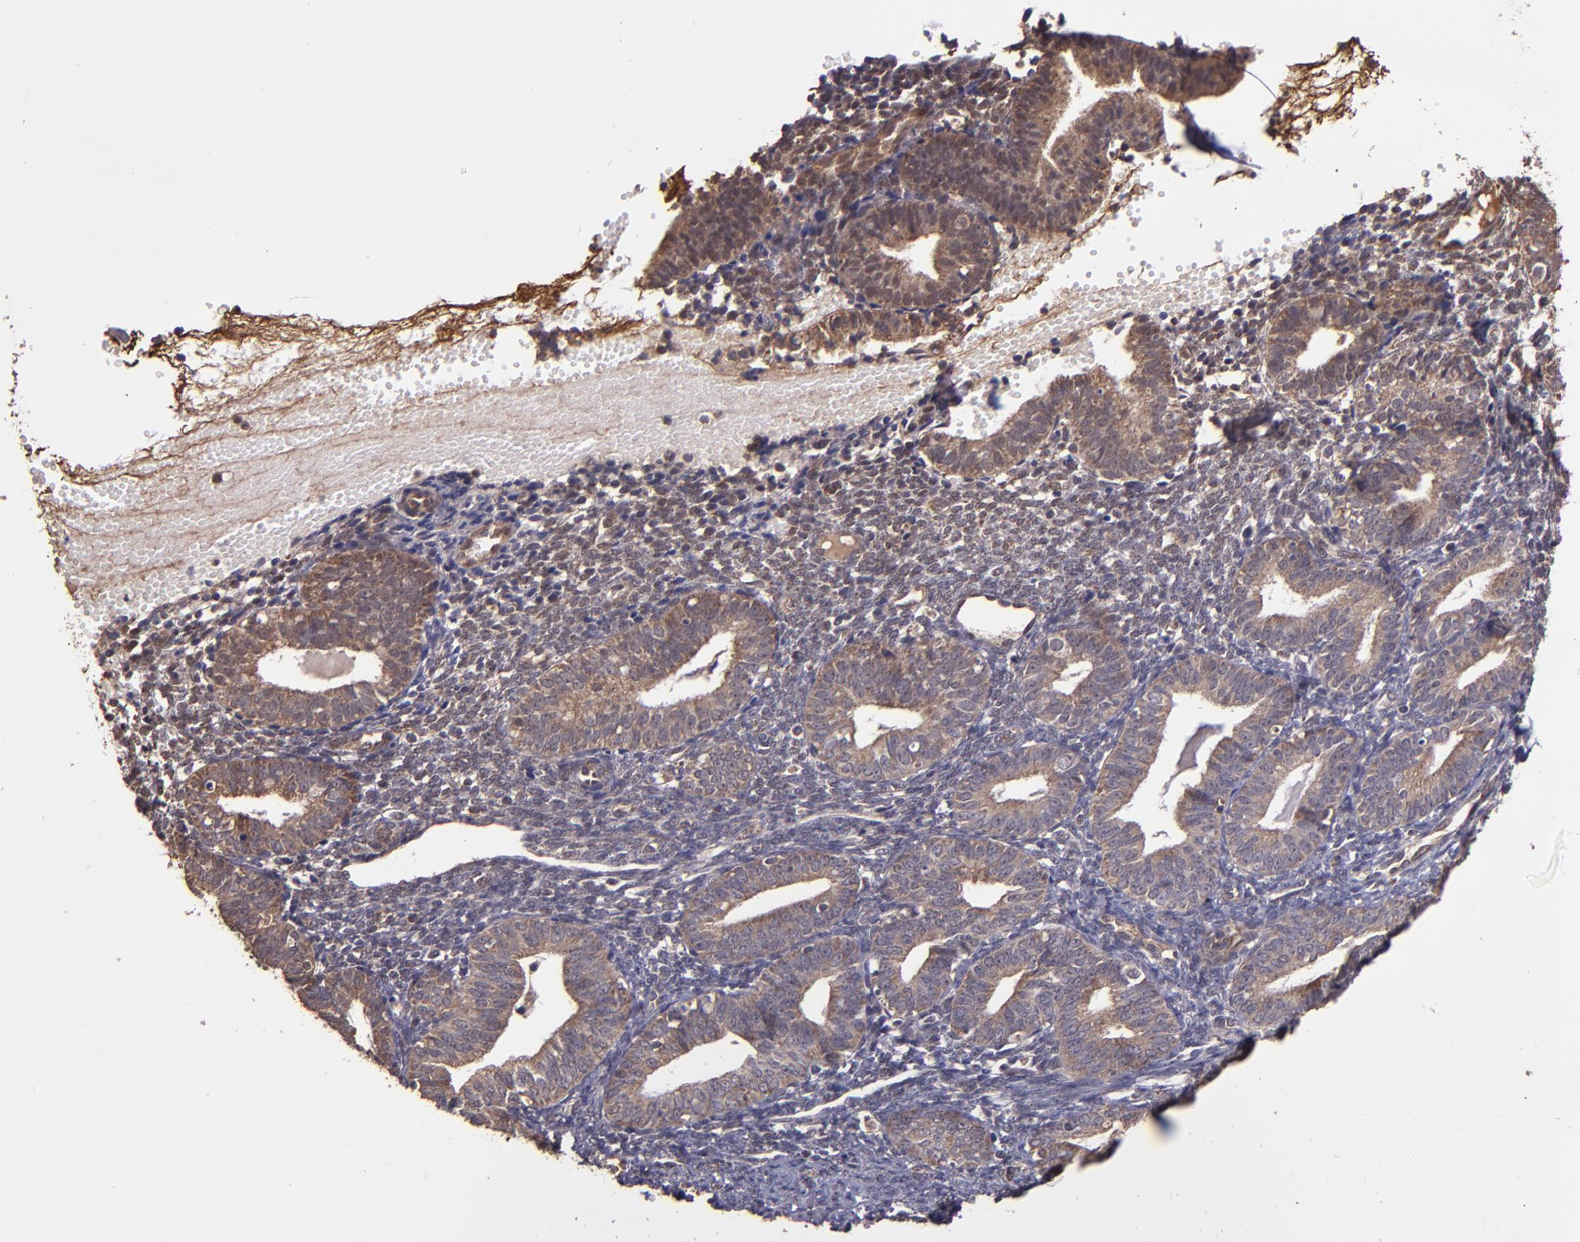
{"staining": {"intensity": "weak", "quantity": "25%-75%", "location": "nuclear"}, "tissue": "endometrium", "cell_type": "Cells in endometrial stroma", "image_type": "normal", "snomed": [{"axis": "morphology", "description": "Normal tissue, NOS"}, {"axis": "topography", "description": "Endometrium"}], "caption": "Human endometrium stained for a protein (brown) shows weak nuclear positive staining in approximately 25%-75% of cells in endometrial stroma.", "gene": "USP51", "patient": {"sex": "female", "age": 61}}